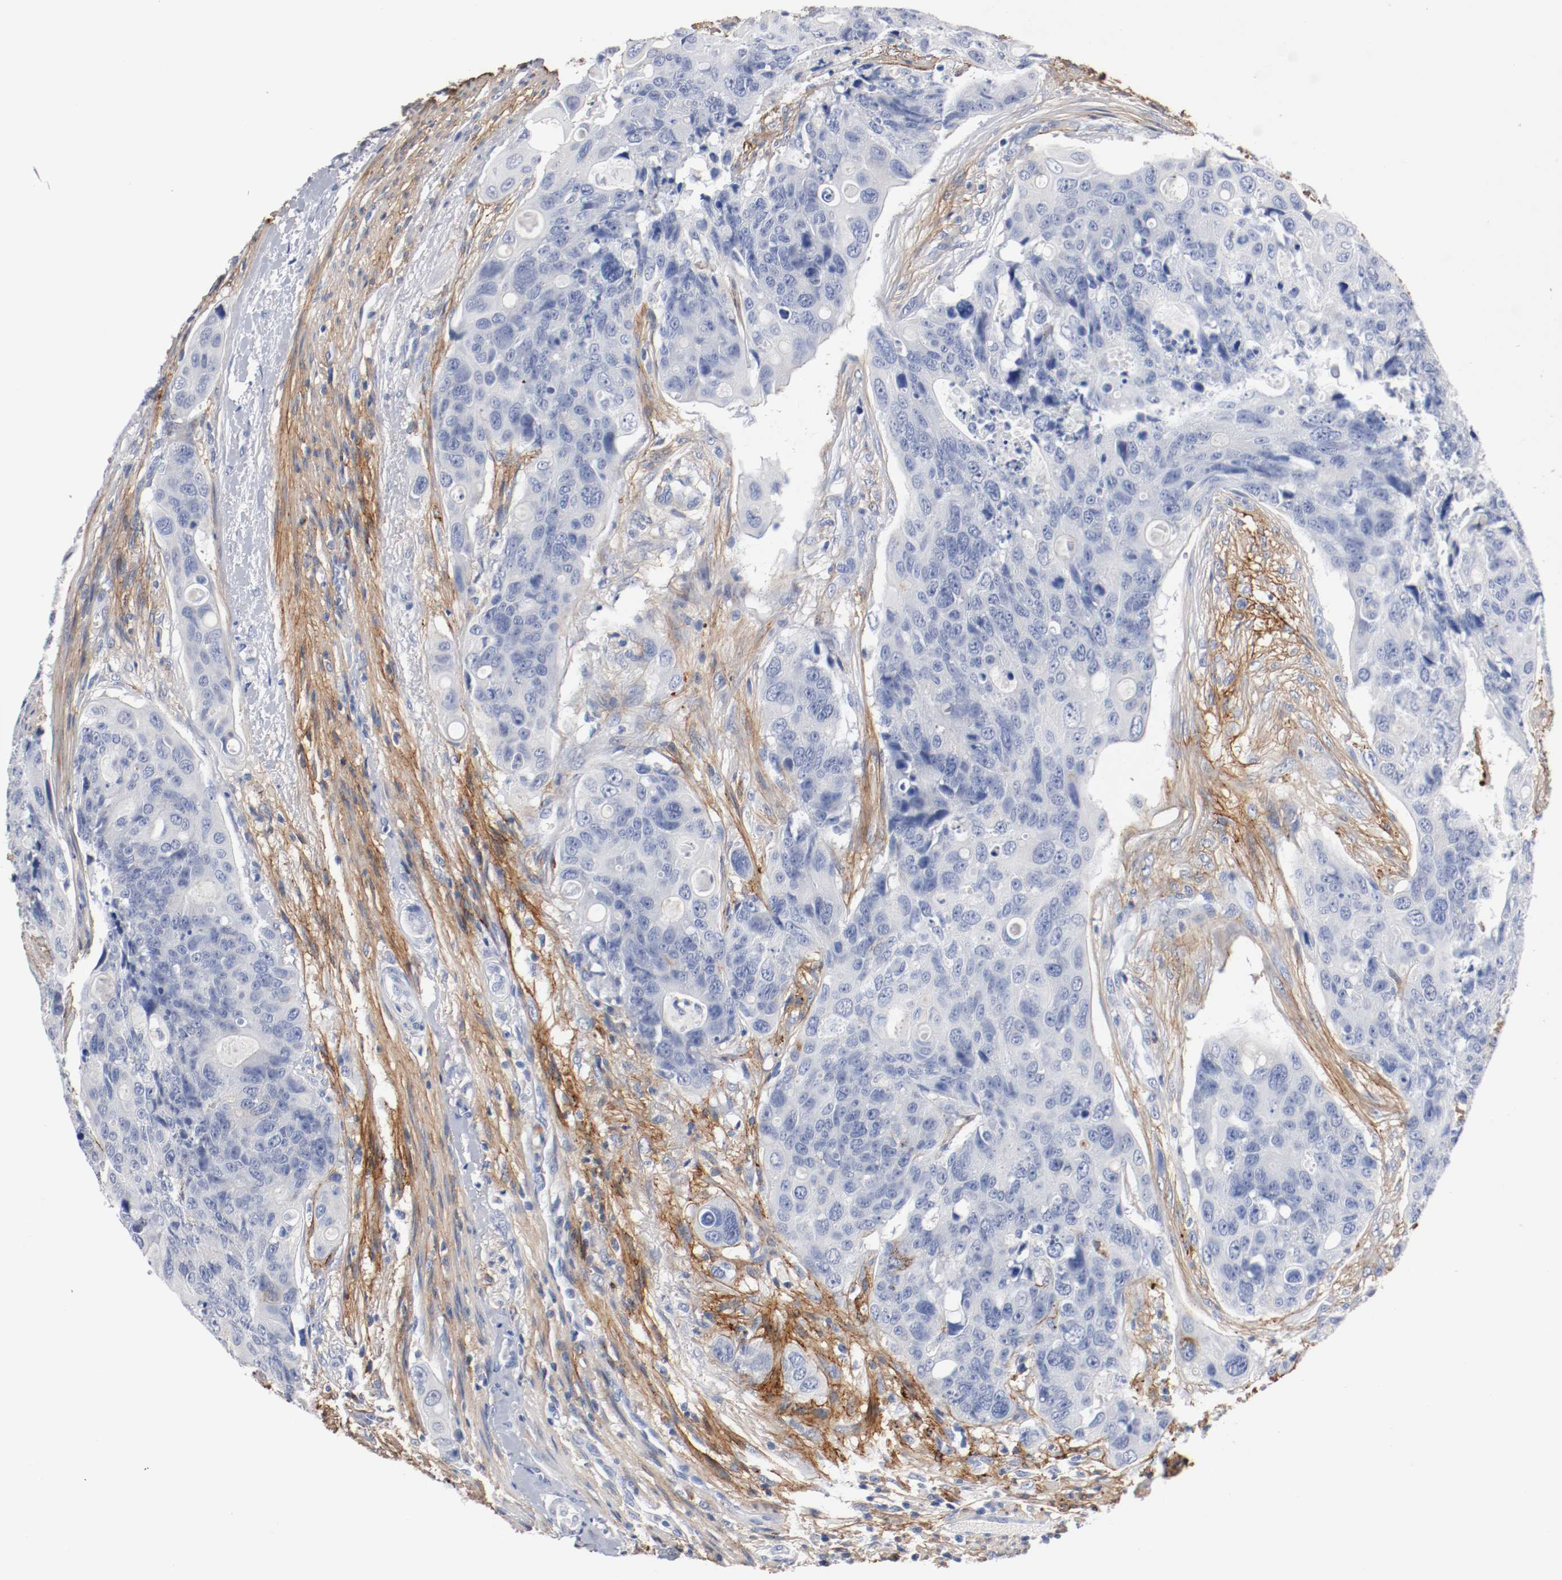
{"staining": {"intensity": "negative", "quantity": "none", "location": "none"}, "tissue": "colorectal cancer", "cell_type": "Tumor cells", "image_type": "cancer", "snomed": [{"axis": "morphology", "description": "Adenocarcinoma, NOS"}, {"axis": "topography", "description": "Colon"}], "caption": "Immunohistochemistry (IHC) of human colorectal cancer (adenocarcinoma) shows no positivity in tumor cells.", "gene": "TNC", "patient": {"sex": "female", "age": 57}}